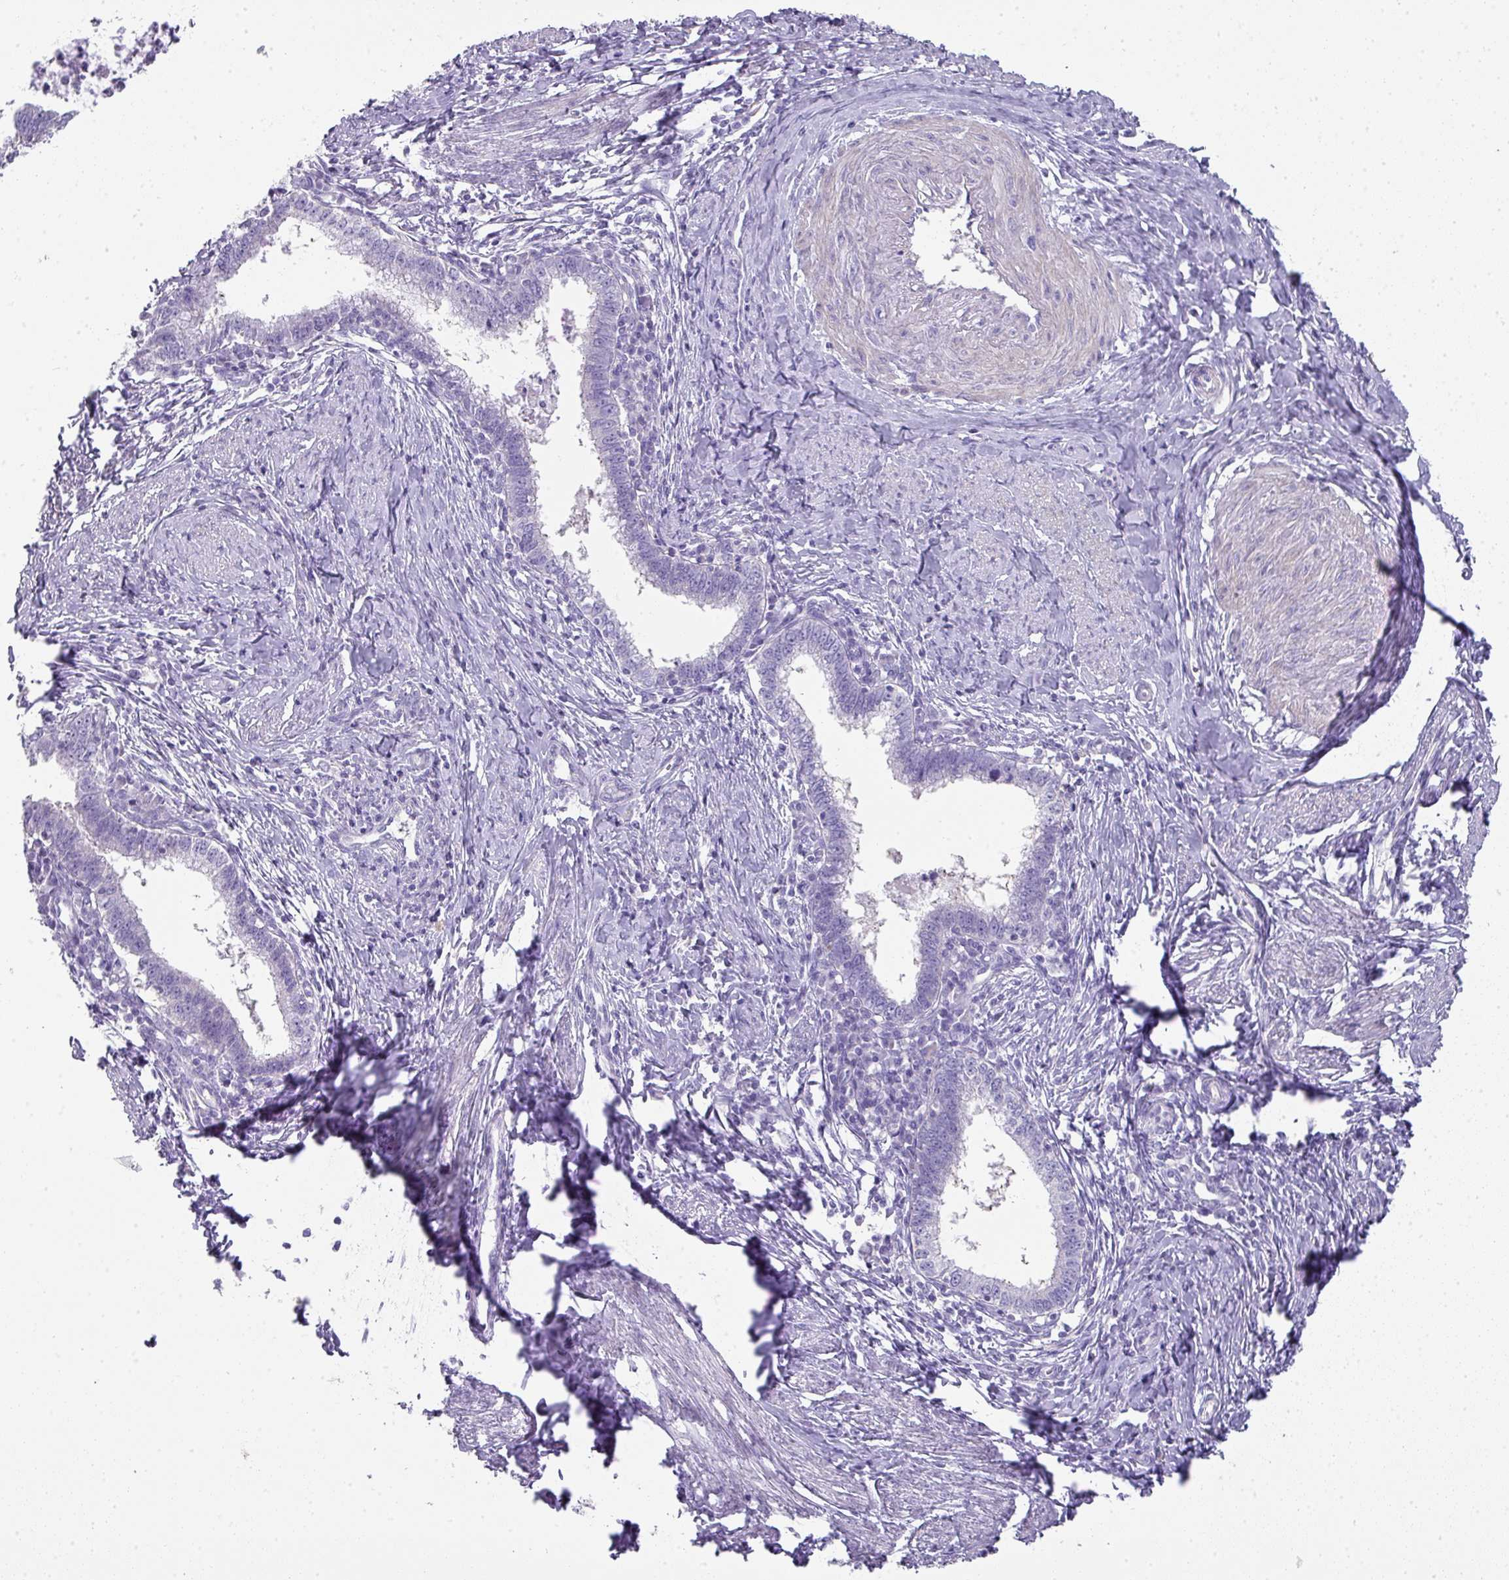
{"staining": {"intensity": "negative", "quantity": "none", "location": "none"}, "tissue": "cervical cancer", "cell_type": "Tumor cells", "image_type": "cancer", "snomed": [{"axis": "morphology", "description": "Adenocarcinoma, NOS"}, {"axis": "topography", "description": "Cervix"}], "caption": "Immunohistochemistry image of neoplastic tissue: adenocarcinoma (cervical) stained with DAB (3,3'-diaminobenzidine) shows no significant protein positivity in tumor cells. The staining is performed using DAB (3,3'-diaminobenzidine) brown chromogen with nuclei counter-stained in using hematoxylin.", "gene": "GLI4", "patient": {"sex": "female", "age": 36}}